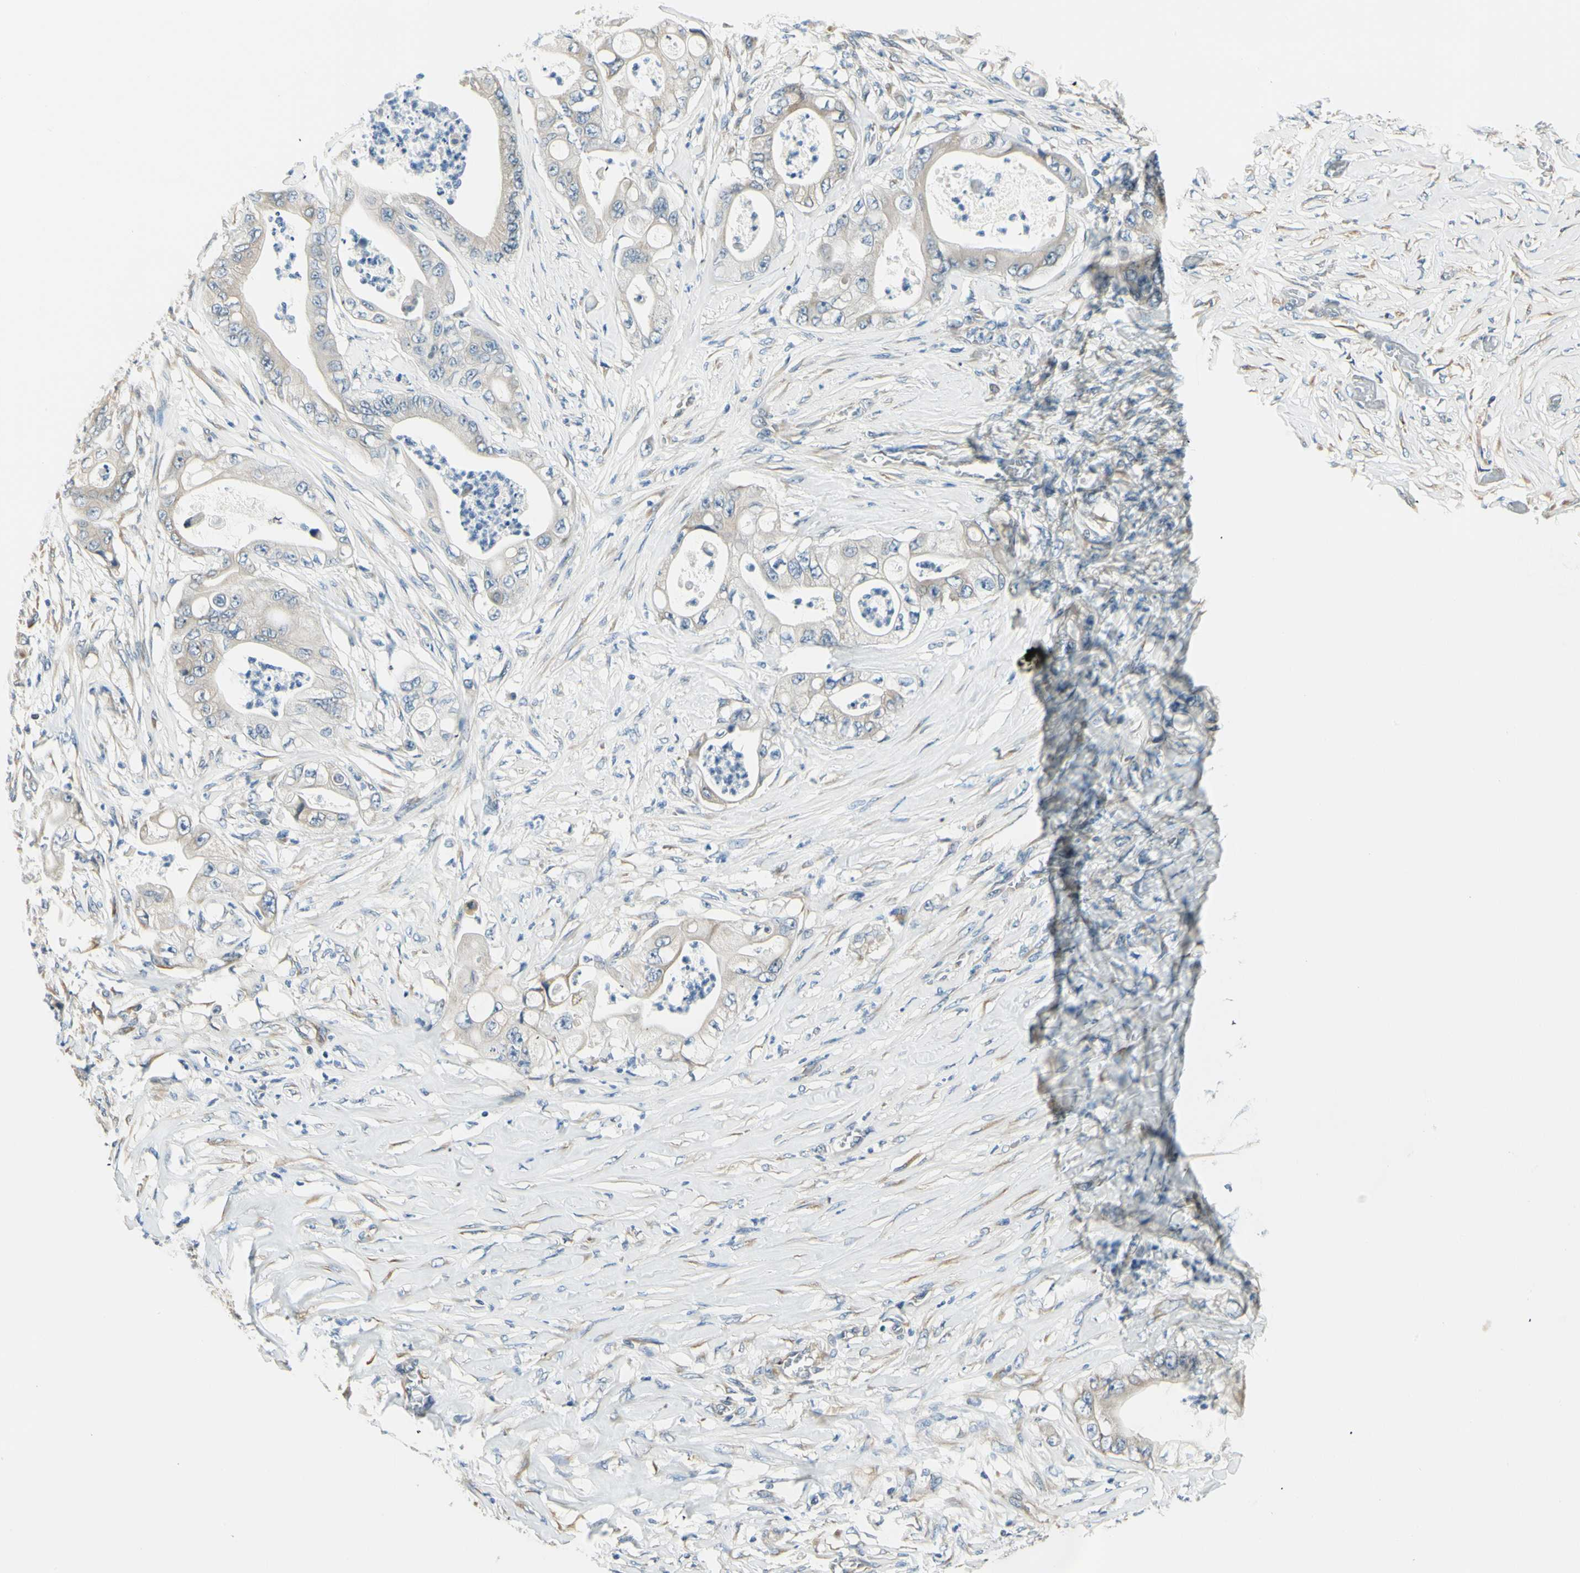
{"staining": {"intensity": "weak", "quantity": ">75%", "location": "cytoplasmic/membranous"}, "tissue": "stomach cancer", "cell_type": "Tumor cells", "image_type": "cancer", "snomed": [{"axis": "morphology", "description": "Adenocarcinoma, NOS"}, {"axis": "topography", "description": "Stomach"}], "caption": "This micrograph demonstrates stomach adenocarcinoma stained with IHC to label a protein in brown. The cytoplasmic/membranous of tumor cells show weak positivity for the protein. Nuclei are counter-stained blue.", "gene": "IGDCC4", "patient": {"sex": "female", "age": 73}}